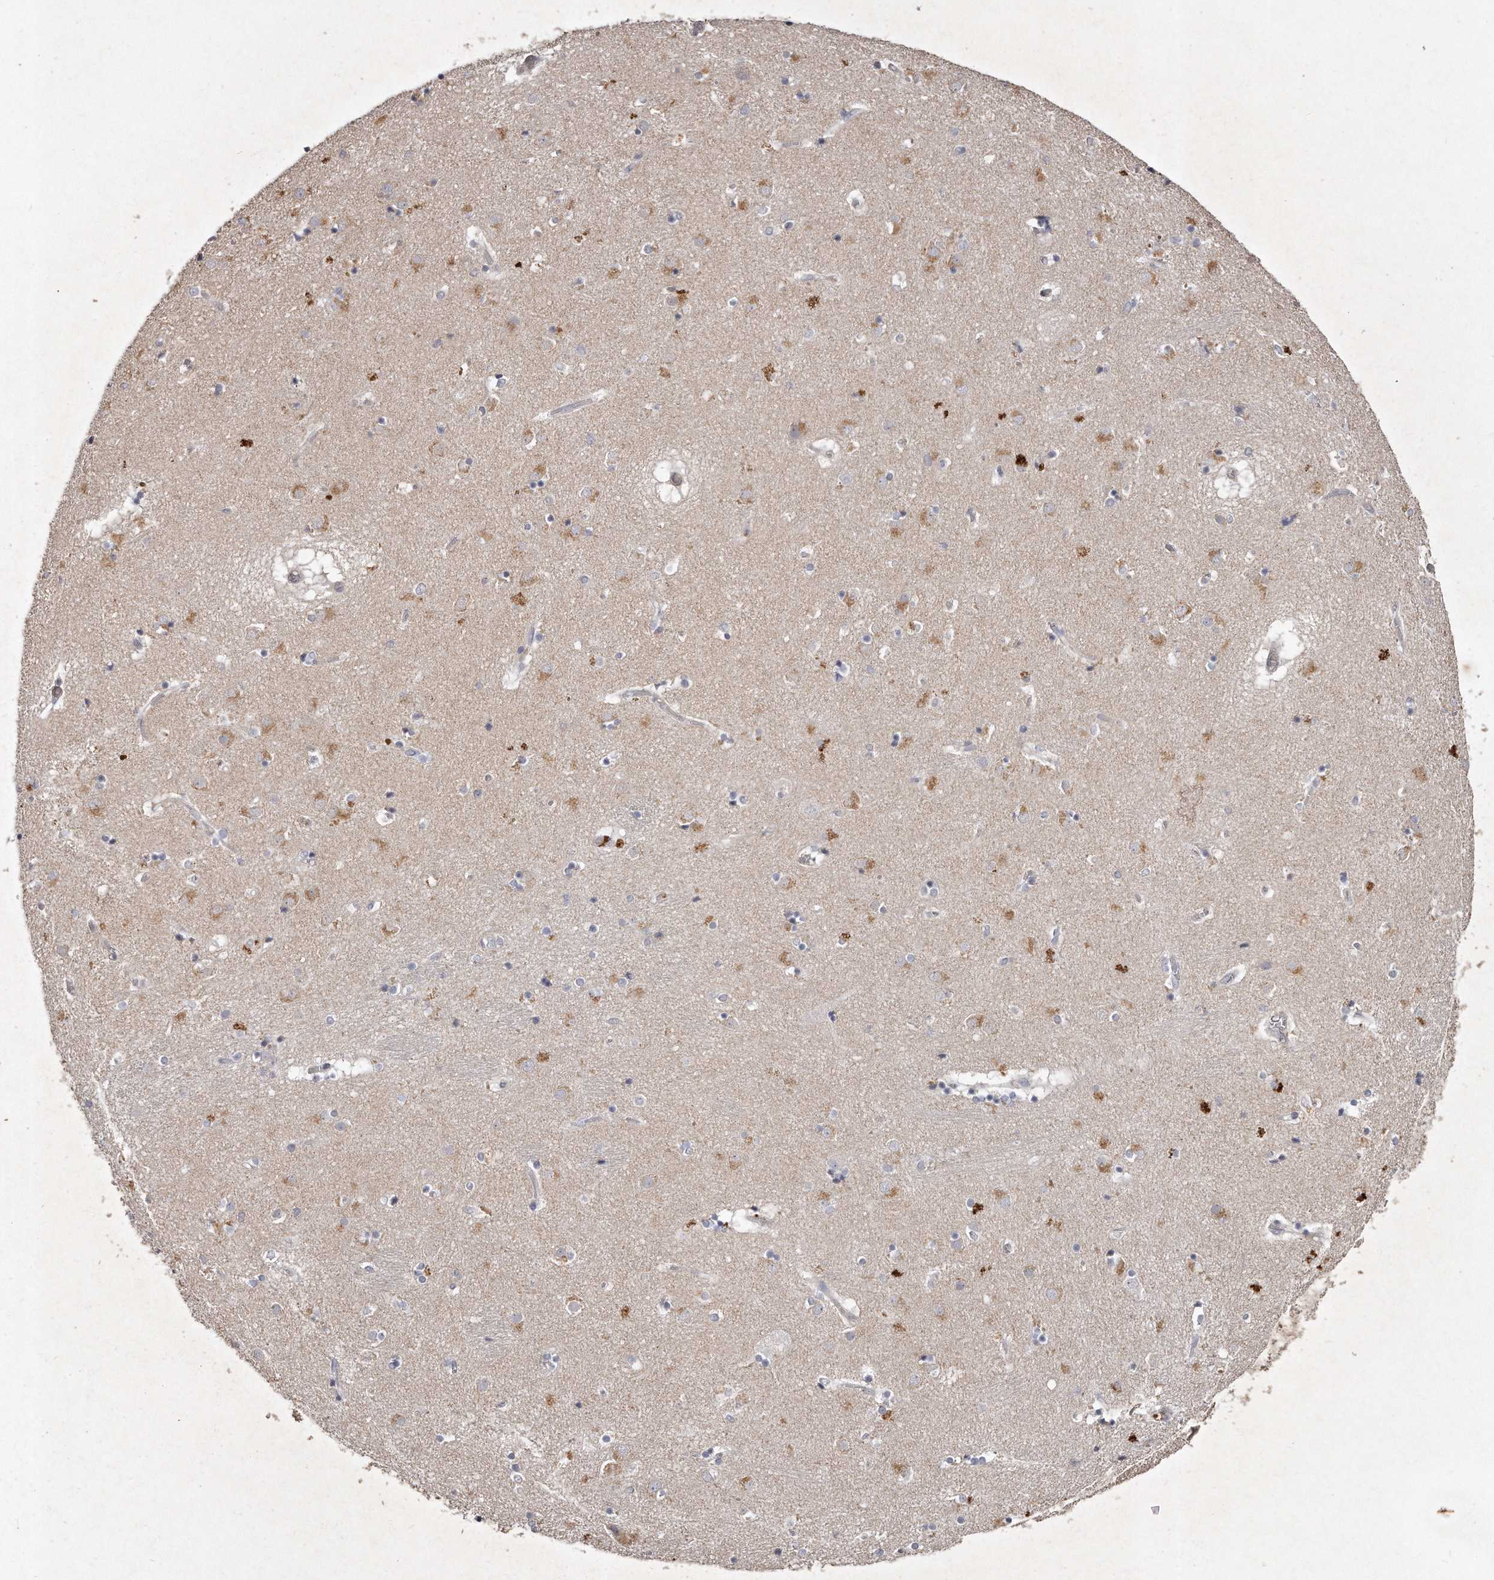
{"staining": {"intensity": "weak", "quantity": "<25%", "location": "cytoplasmic/membranous"}, "tissue": "caudate", "cell_type": "Glial cells", "image_type": "normal", "snomed": [{"axis": "morphology", "description": "Normal tissue, NOS"}, {"axis": "topography", "description": "Lateral ventricle wall"}], "caption": "Caudate stained for a protein using IHC shows no staining glial cells.", "gene": "TECR", "patient": {"sex": "male", "age": 70}}